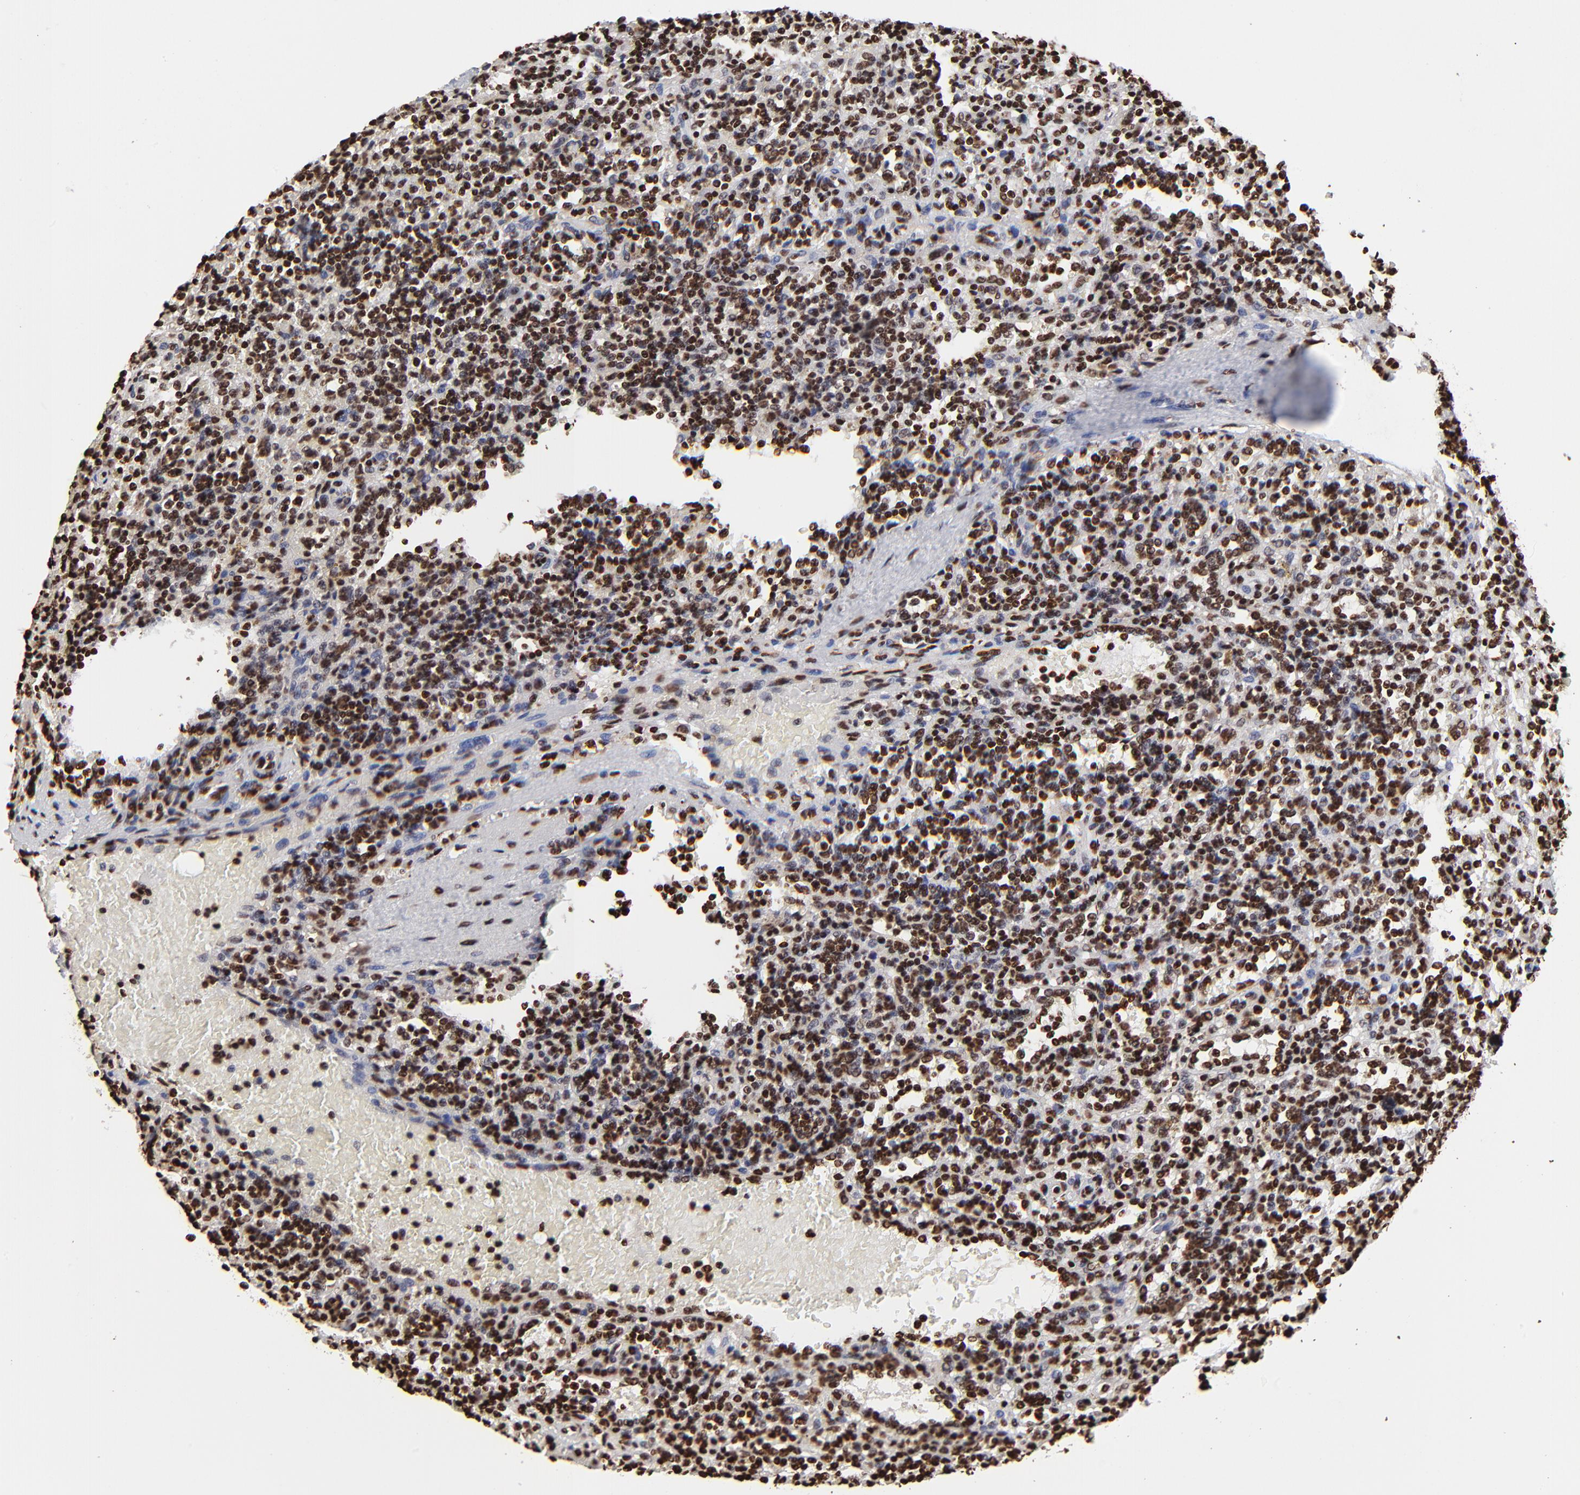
{"staining": {"intensity": "strong", "quantity": "25%-75%", "location": "nuclear"}, "tissue": "lymphoma", "cell_type": "Tumor cells", "image_type": "cancer", "snomed": [{"axis": "morphology", "description": "Malignant lymphoma, non-Hodgkin's type, Low grade"}, {"axis": "topography", "description": "Spleen"}], "caption": "Immunohistochemical staining of malignant lymphoma, non-Hodgkin's type (low-grade) demonstrates high levels of strong nuclear protein positivity in about 25%-75% of tumor cells. (Stains: DAB in brown, nuclei in blue, Microscopy: brightfield microscopy at high magnification).", "gene": "ZNF544", "patient": {"sex": "male", "age": 67}}